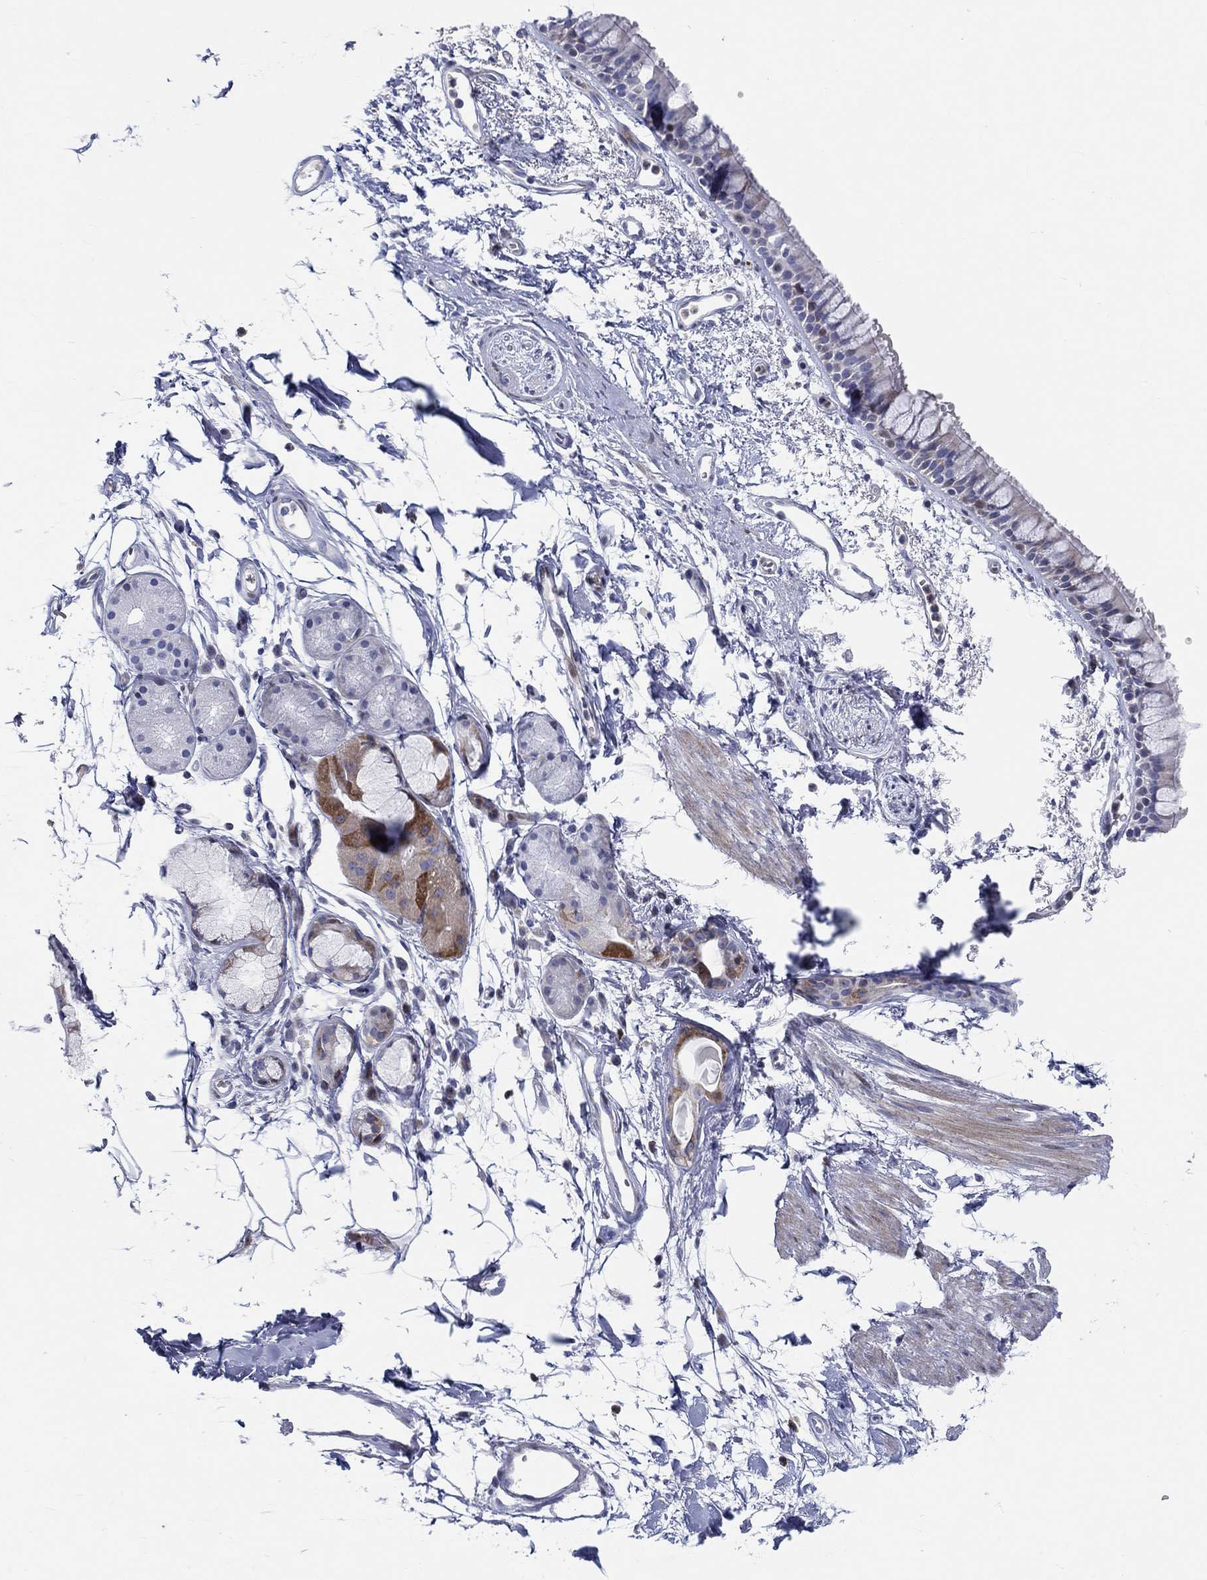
{"staining": {"intensity": "moderate", "quantity": "<25%", "location": "cytoplasmic/membranous"}, "tissue": "bronchus", "cell_type": "Respiratory epithelial cells", "image_type": "normal", "snomed": [{"axis": "morphology", "description": "Normal tissue, NOS"}, {"axis": "topography", "description": "Cartilage tissue"}, {"axis": "topography", "description": "Bronchus"}], "caption": "Bronchus stained for a protein (brown) demonstrates moderate cytoplasmic/membranous positive expression in about <25% of respiratory epithelial cells.", "gene": "ARHGAP36", "patient": {"sex": "male", "age": 66}}